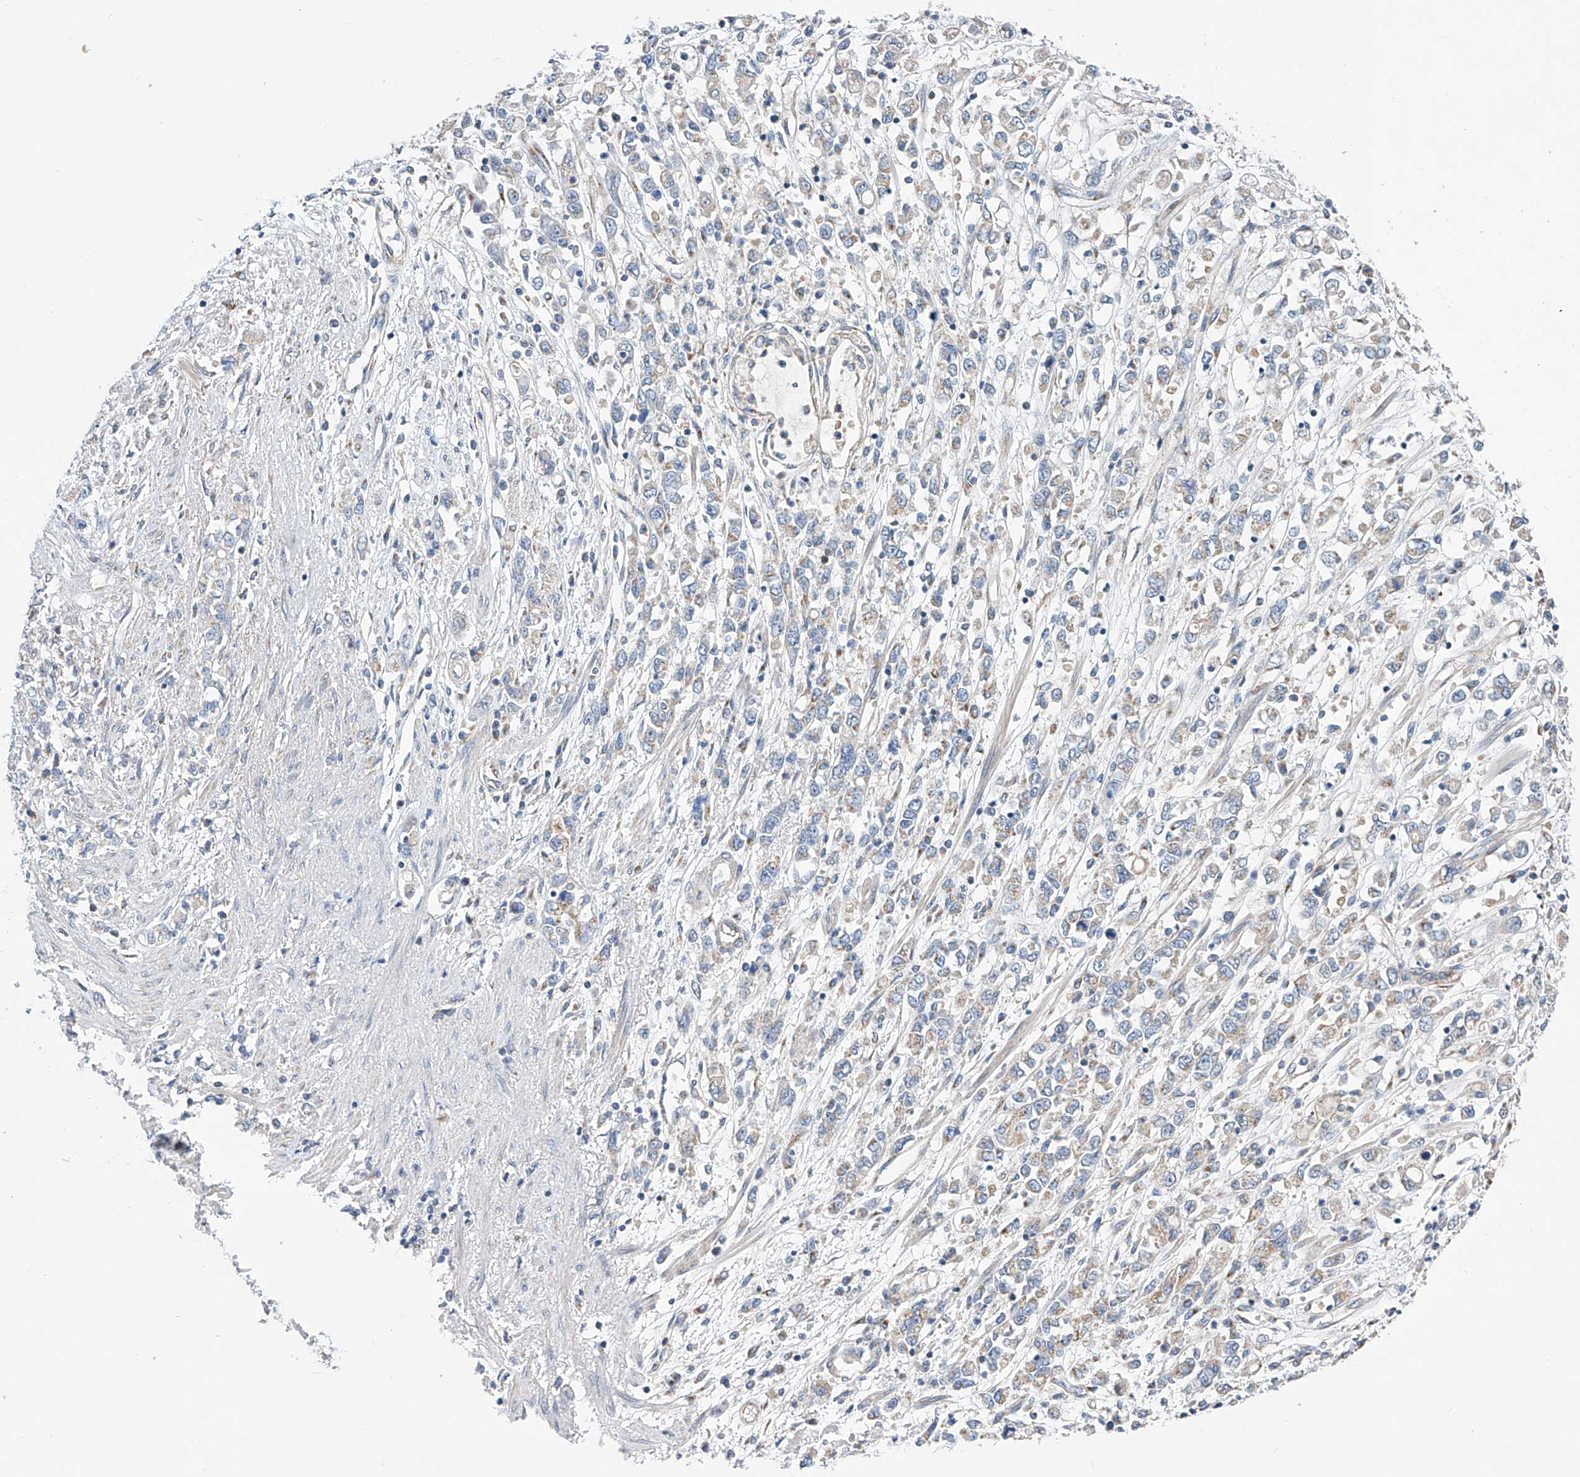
{"staining": {"intensity": "weak", "quantity": "<25%", "location": "cytoplasmic/membranous"}, "tissue": "stomach cancer", "cell_type": "Tumor cells", "image_type": "cancer", "snomed": [{"axis": "morphology", "description": "Adenocarcinoma, NOS"}, {"axis": "topography", "description": "Stomach"}], "caption": "DAB immunohistochemical staining of human adenocarcinoma (stomach) displays no significant staining in tumor cells.", "gene": "SLC22A7", "patient": {"sex": "female", "age": 76}}